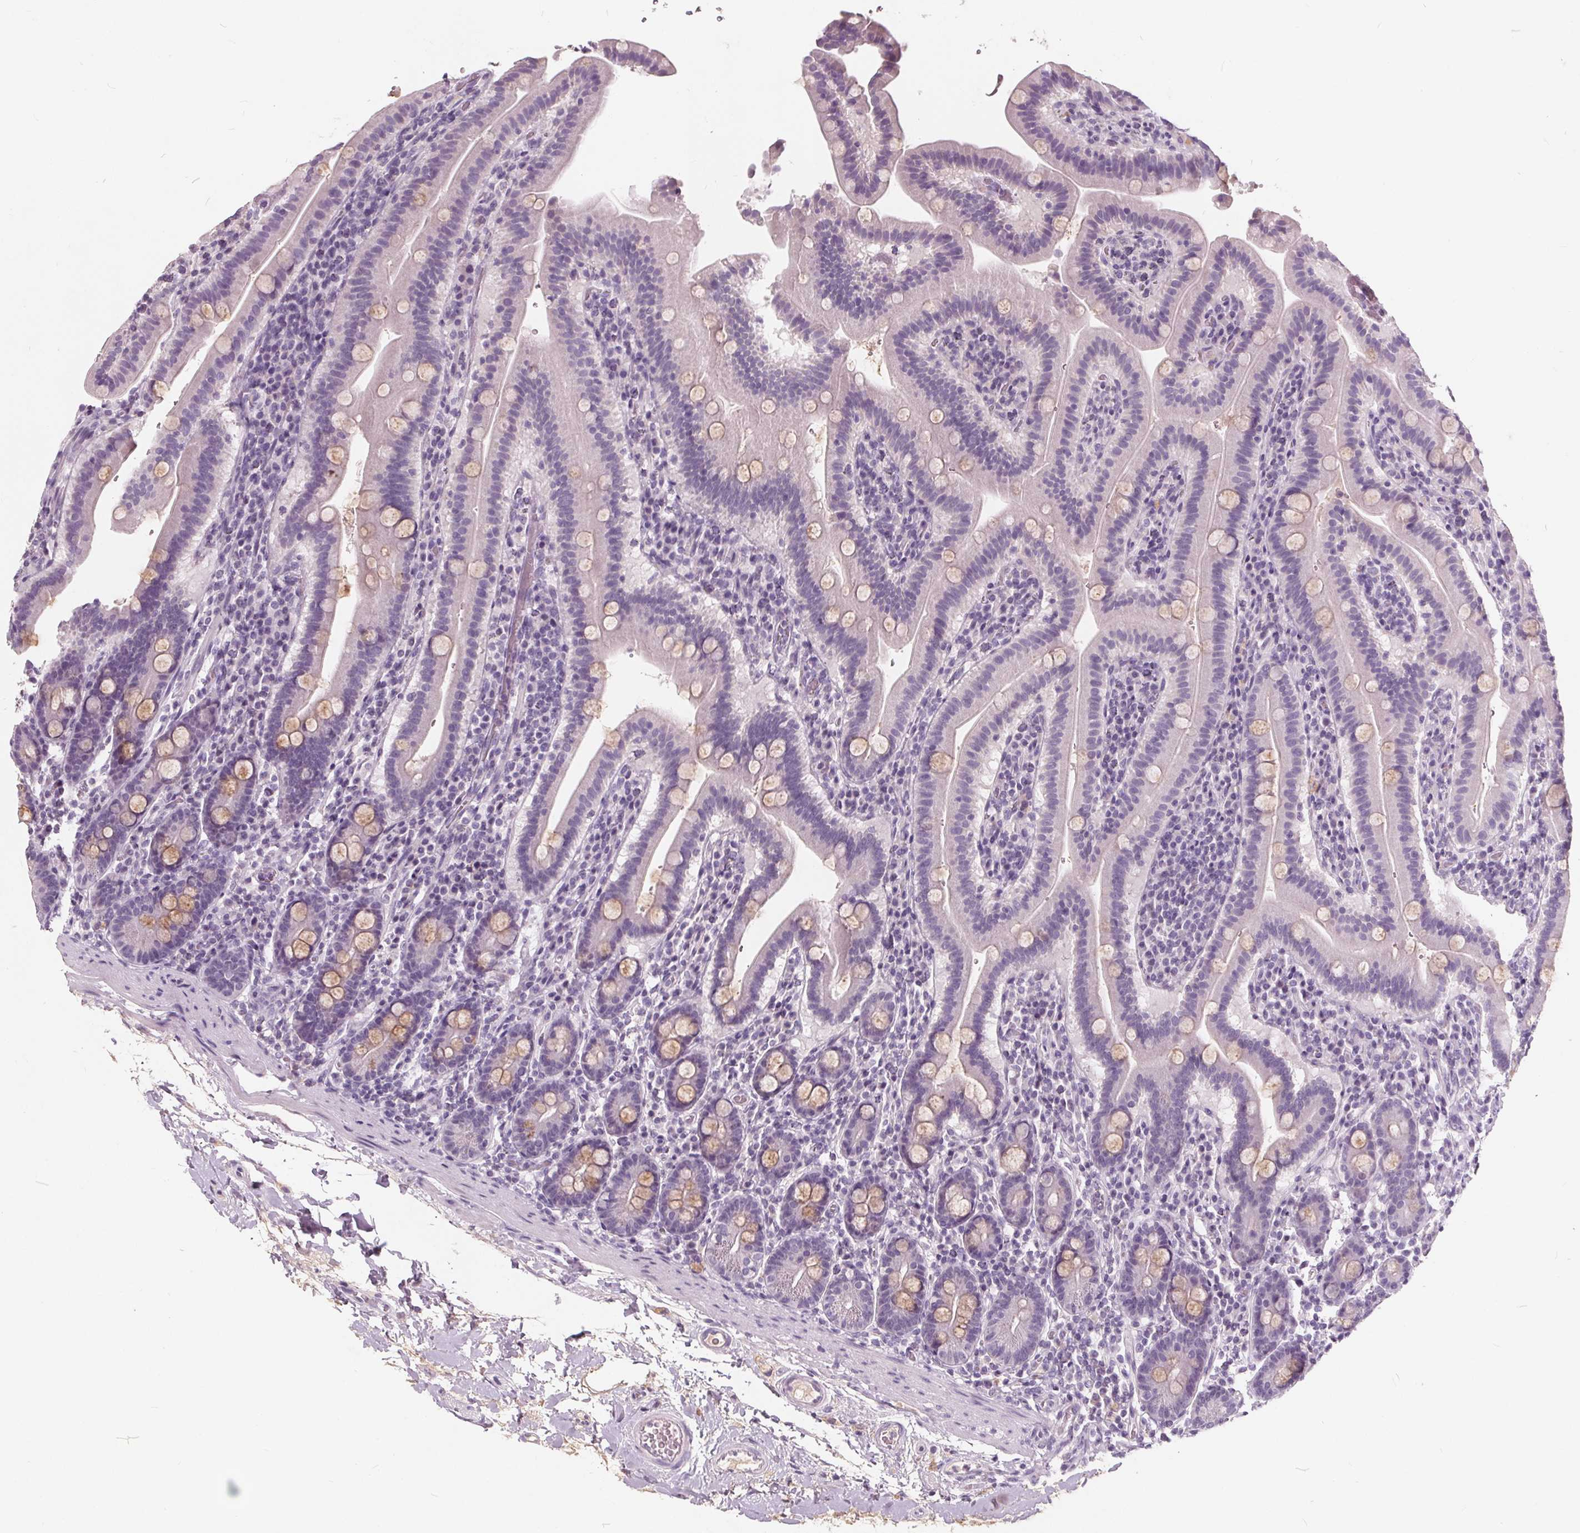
{"staining": {"intensity": "weak", "quantity": "<25%", "location": "cytoplasmic/membranous"}, "tissue": "small intestine", "cell_type": "Glandular cells", "image_type": "normal", "snomed": [{"axis": "morphology", "description": "Normal tissue, NOS"}, {"axis": "topography", "description": "Small intestine"}], "caption": "Human small intestine stained for a protein using IHC shows no expression in glandular cells.", "gene": "PLA2G2E", "patient": {"sex": "male", "age": 26}}